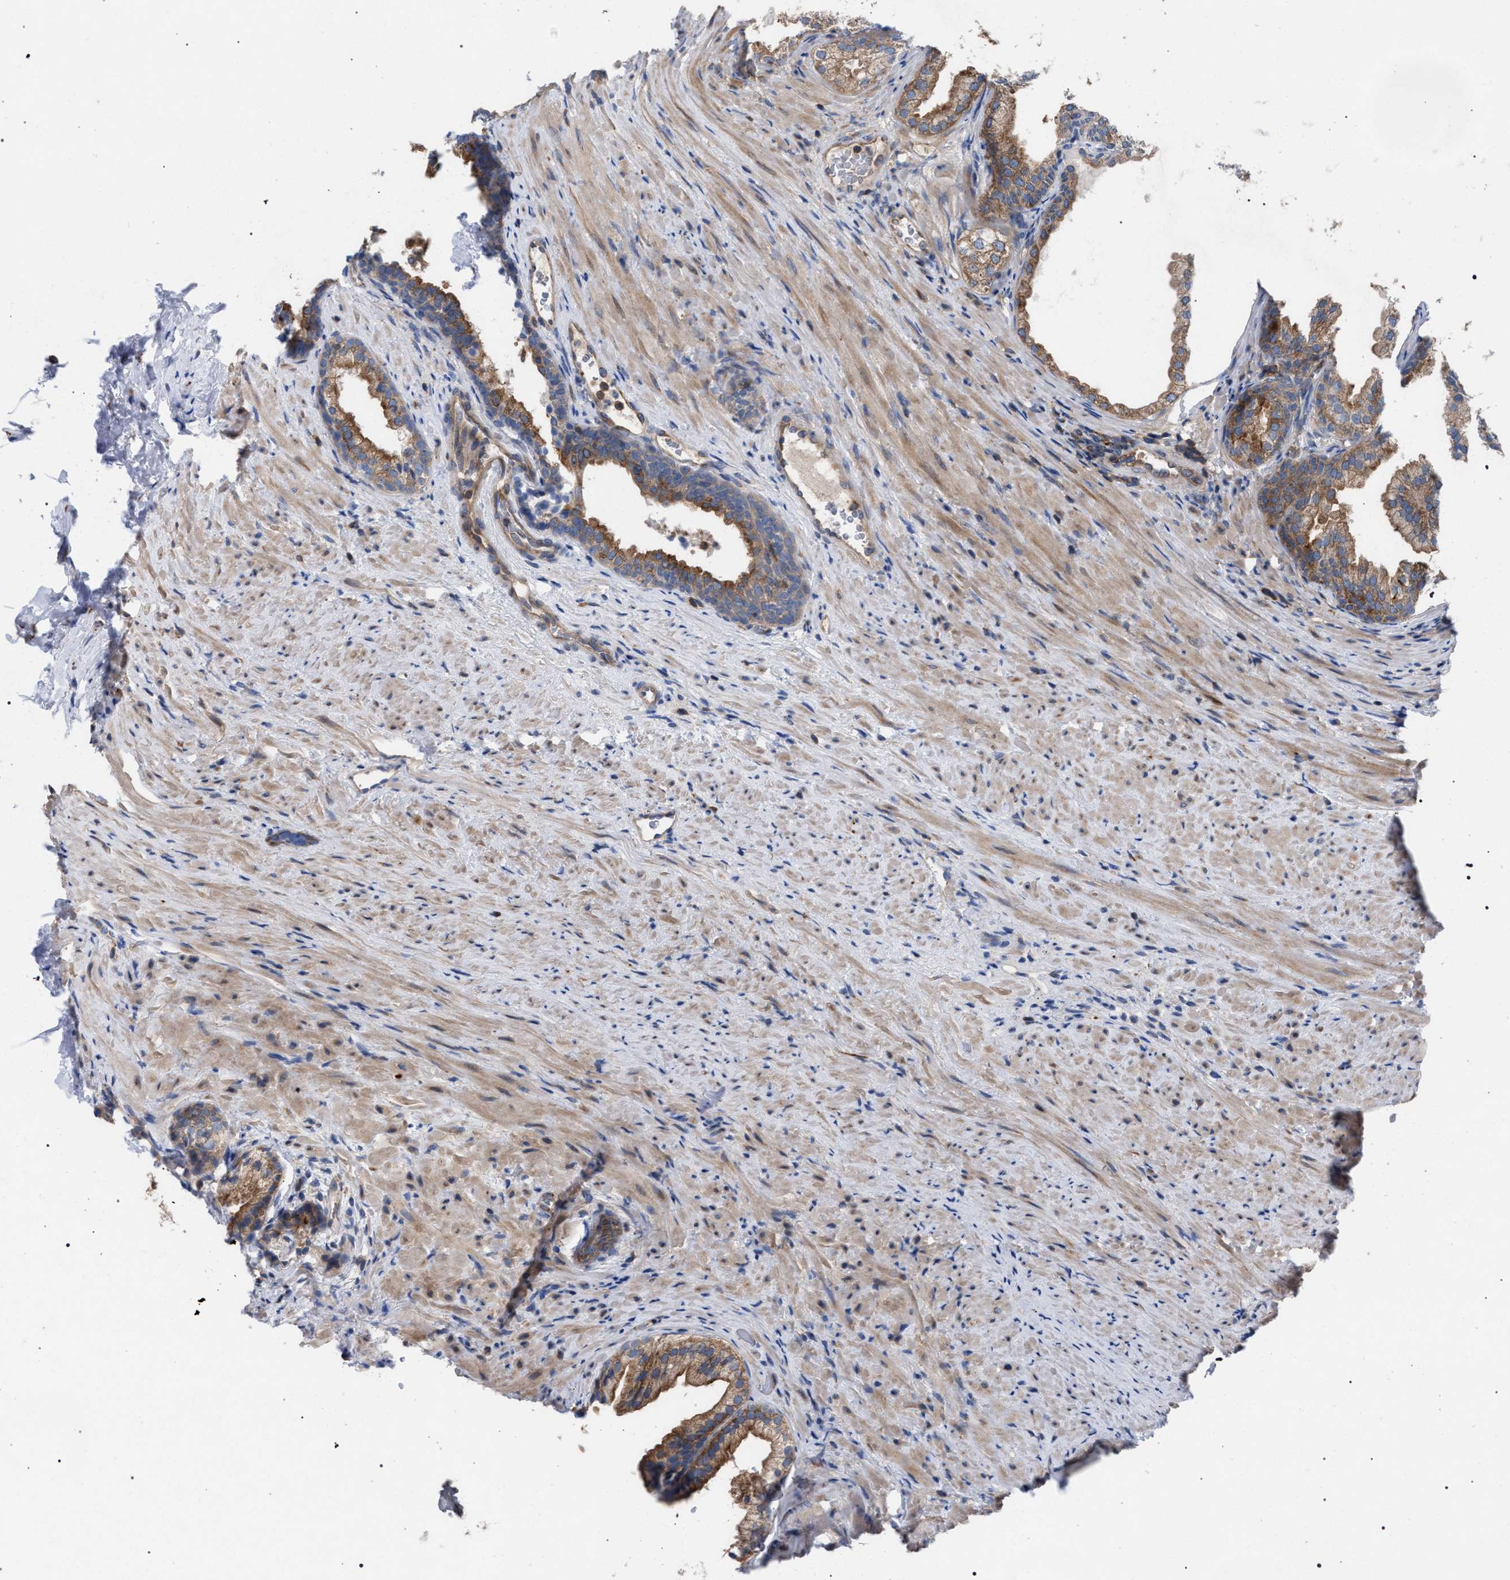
{"staining": {"intensity": "moderate", "quantity": ">75%", "location": "cytoplasmic/membranous"}, "tissue": "prostate", "cell_type": "Glandular cells", "image_type": "normal", "snomed": [{"axis": "morphology", "description": "Normal tissue, NOS"}, {"axis": "topography", "description": "Prostate"}], "caption": "Immunohistochemical staining of benign human prostate demonstrates >75% levels of moderate cytoplasmic/membranous protein staining in approximately >75% of glandular cells. (Brightfield microscopy of DAB IHC at high magnification).", "gene": "CDR2L", "patient": {"sex": "male", "age": 76}}